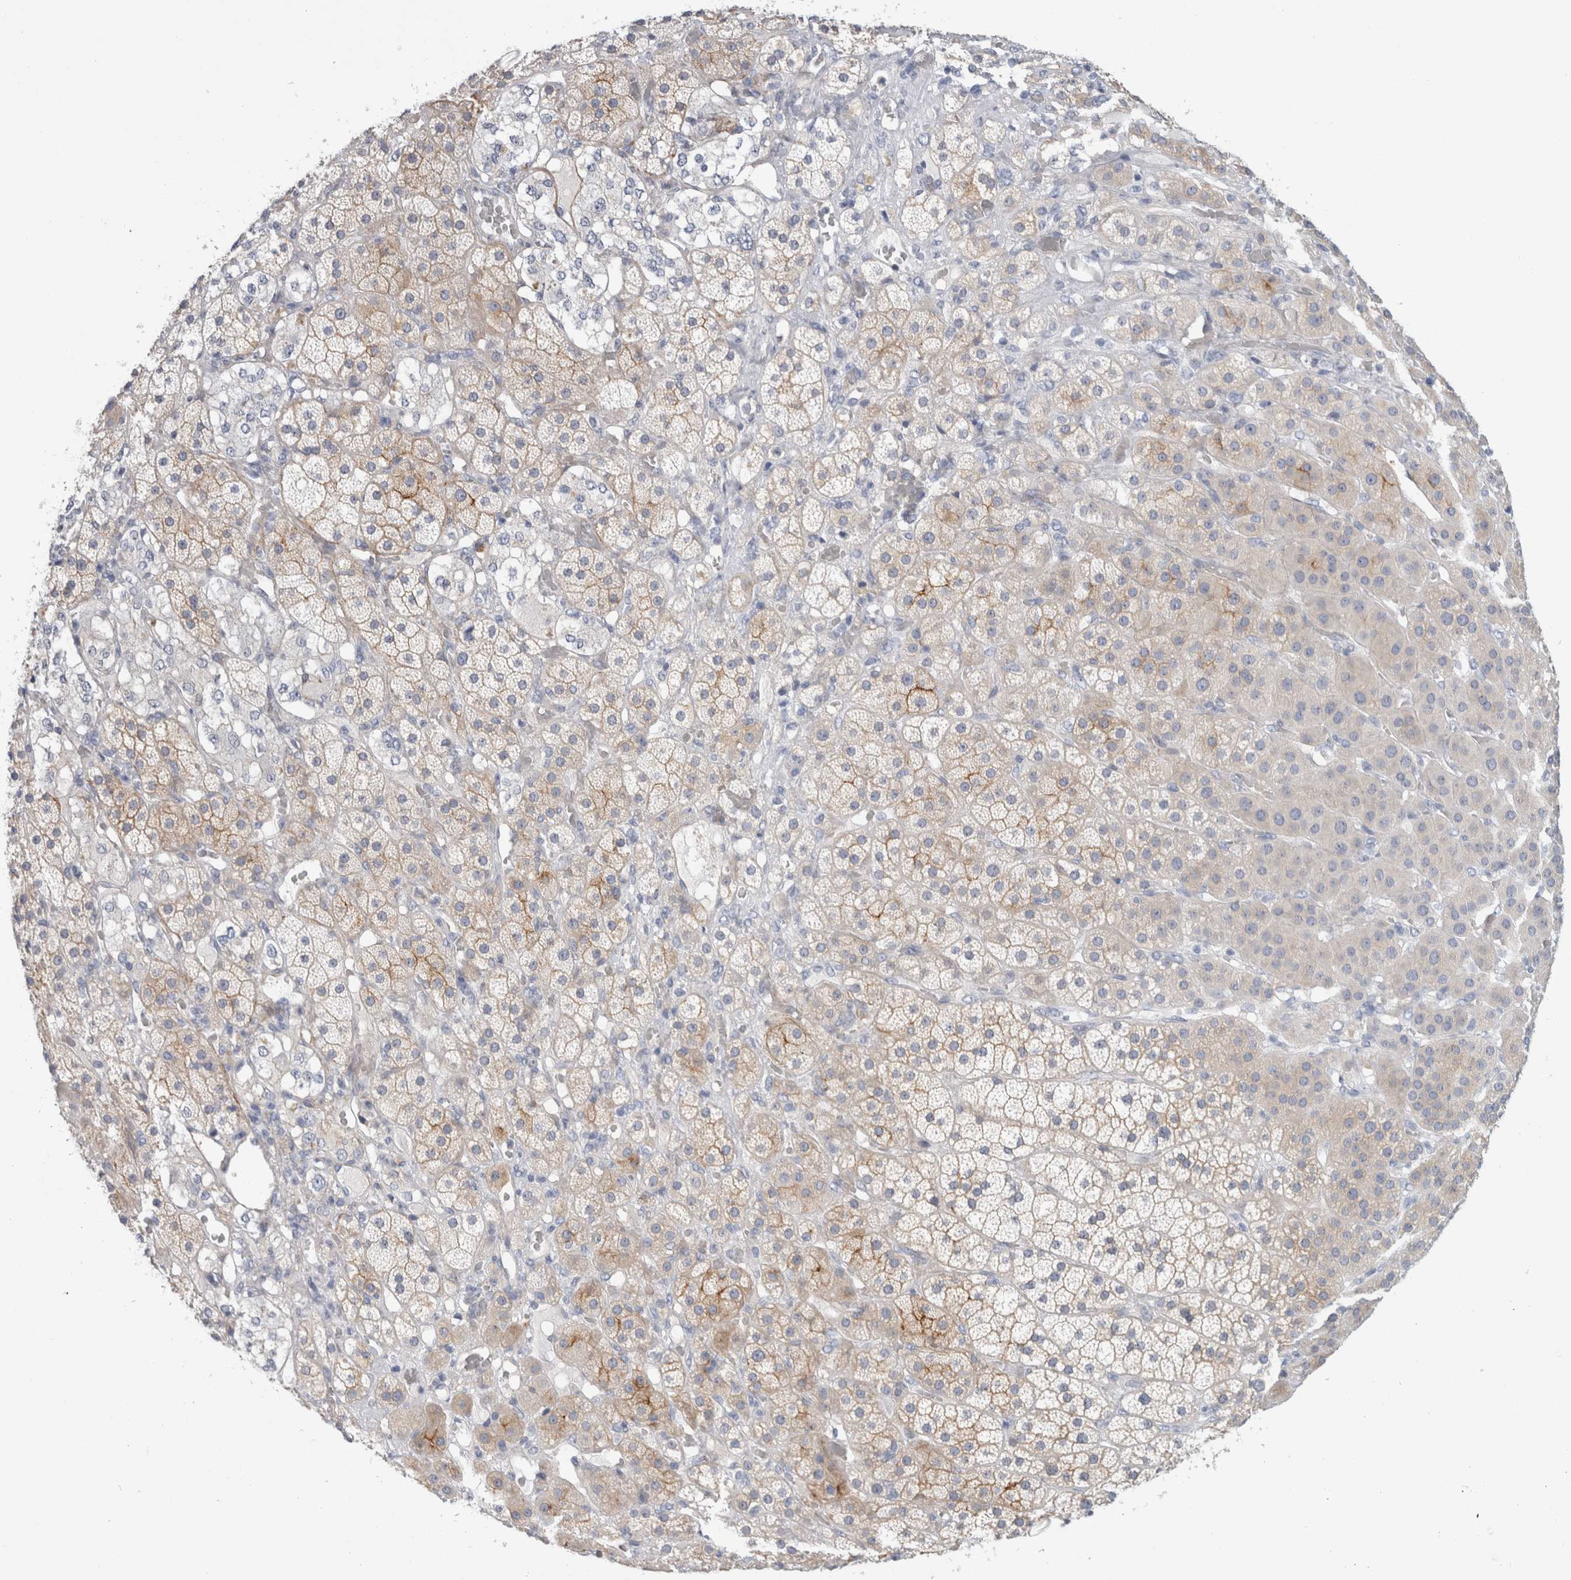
{"staining": {"intensity": "moderate", "quantity": "25%-75%", "location": "cytoplasmic/membranous"}, "tissue": "adrenal gland", "cell_type": "Glandular cells", "image_type": "normal", "snomed": [{"axis": "morphology", "description": "Normal tissue, NOS"}, {"axis": "topography", "description": "Adrenal gland"}], "caption": "Normal adrenal gland shows moderate cytoplasmic/membranous positivity in approximately 25%-75% of glandular cells, visualized by immunohistochemistry. Nuclei are stained in blue.", "gene": "CD55", "patient": {"sex": "male", "age": 57}}